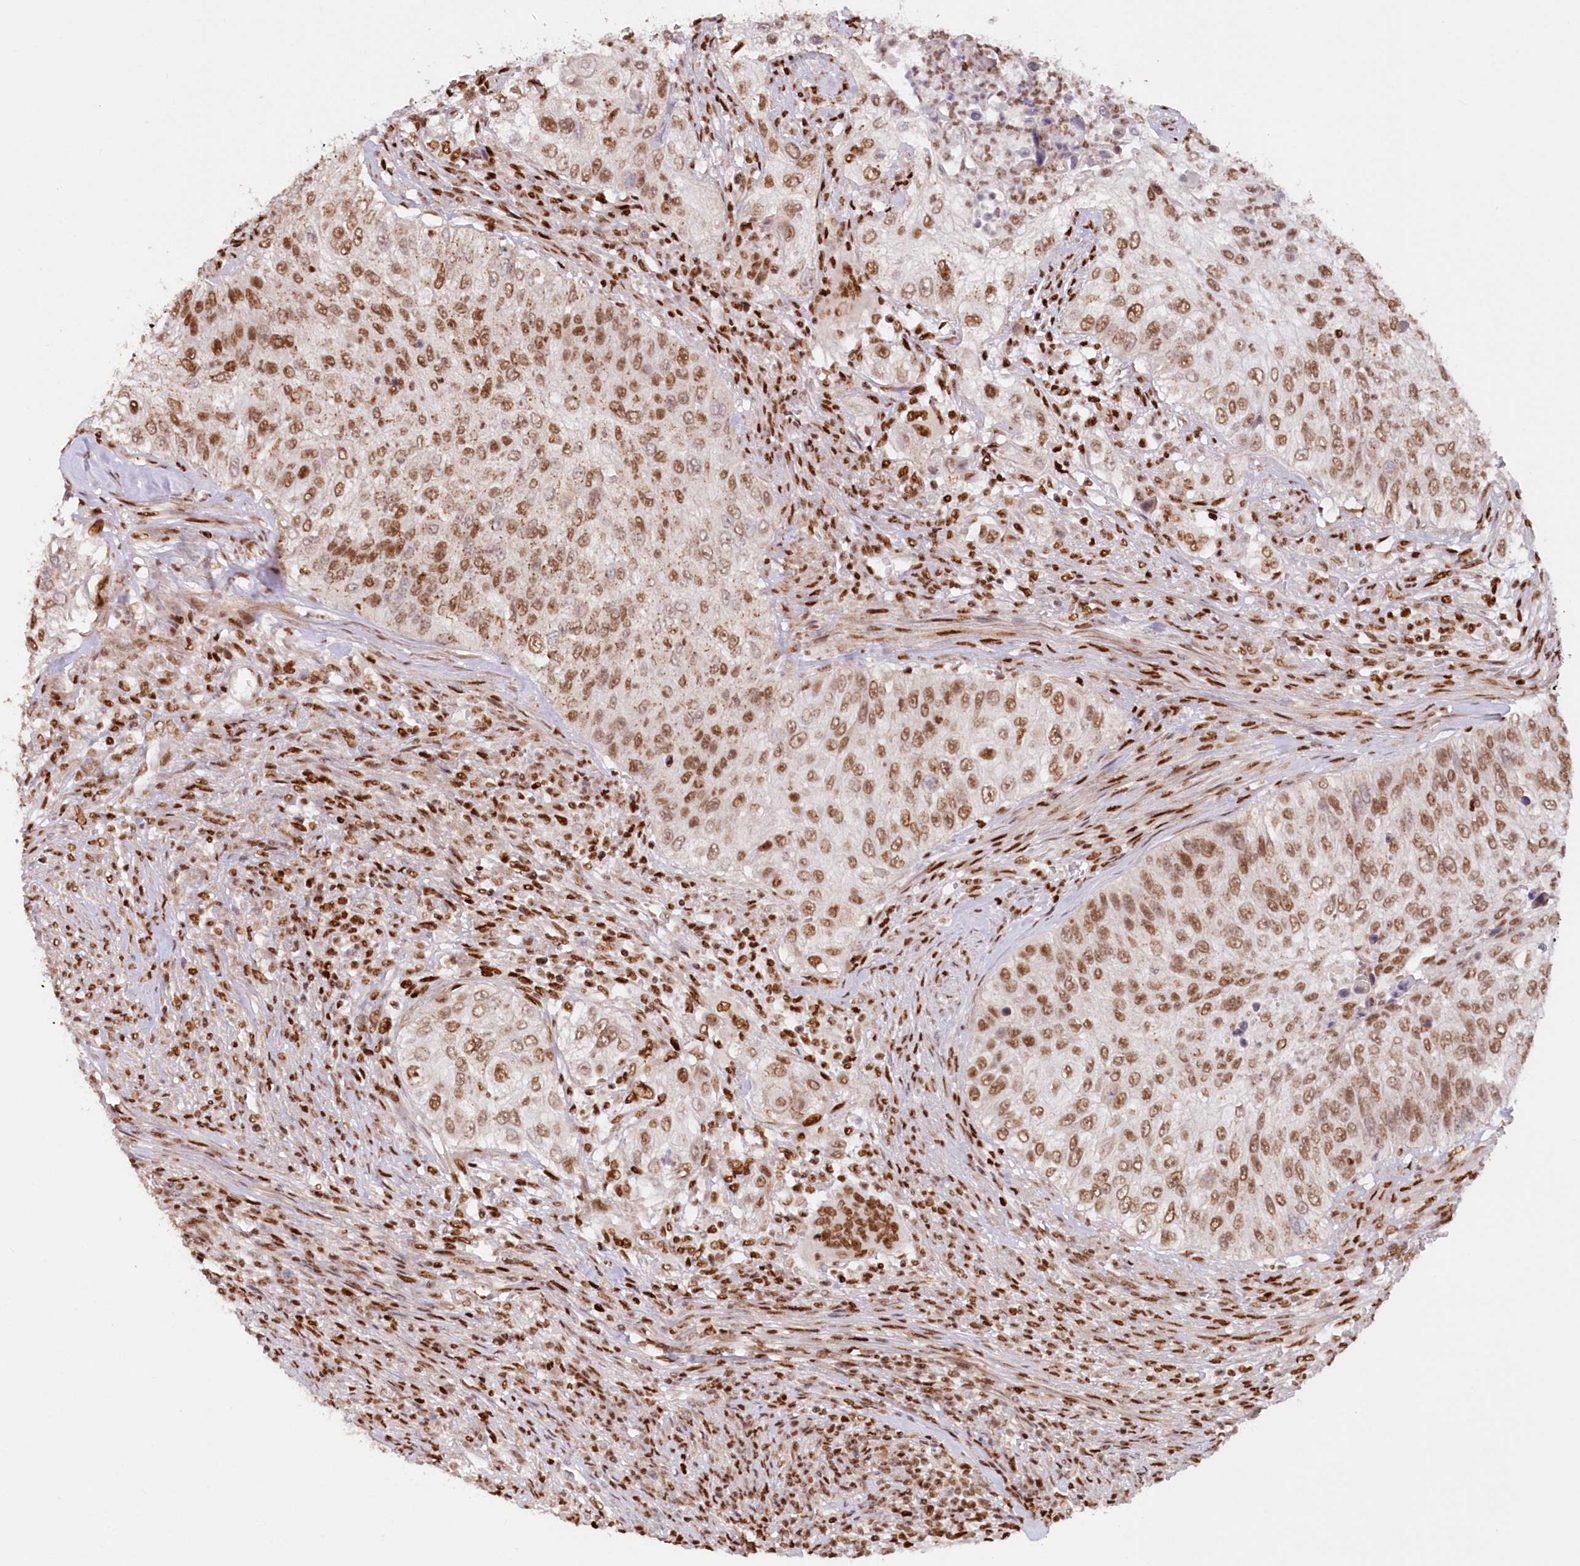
{"staining": {"intensity": "moderate", "quantity": ">75%", "location": "nuclear"}, "tissue": "urothelial cancer", "cell_type": "Tumor cells", "image_type": "cancer", "snomed": [{"axis": "morphology", "description": "Urothelial carcinoma, High grade"}, {"axis": "topography", "description": "Urinary bladder"}], "caption": "The histopathology image displays immunohistochemical staining of urothelial cancer. There is moderate nuclear positivity is present in about >75% of tumor cells.", "gene": "POLR2B", "patient": {"sex": "female", "age": 60}}